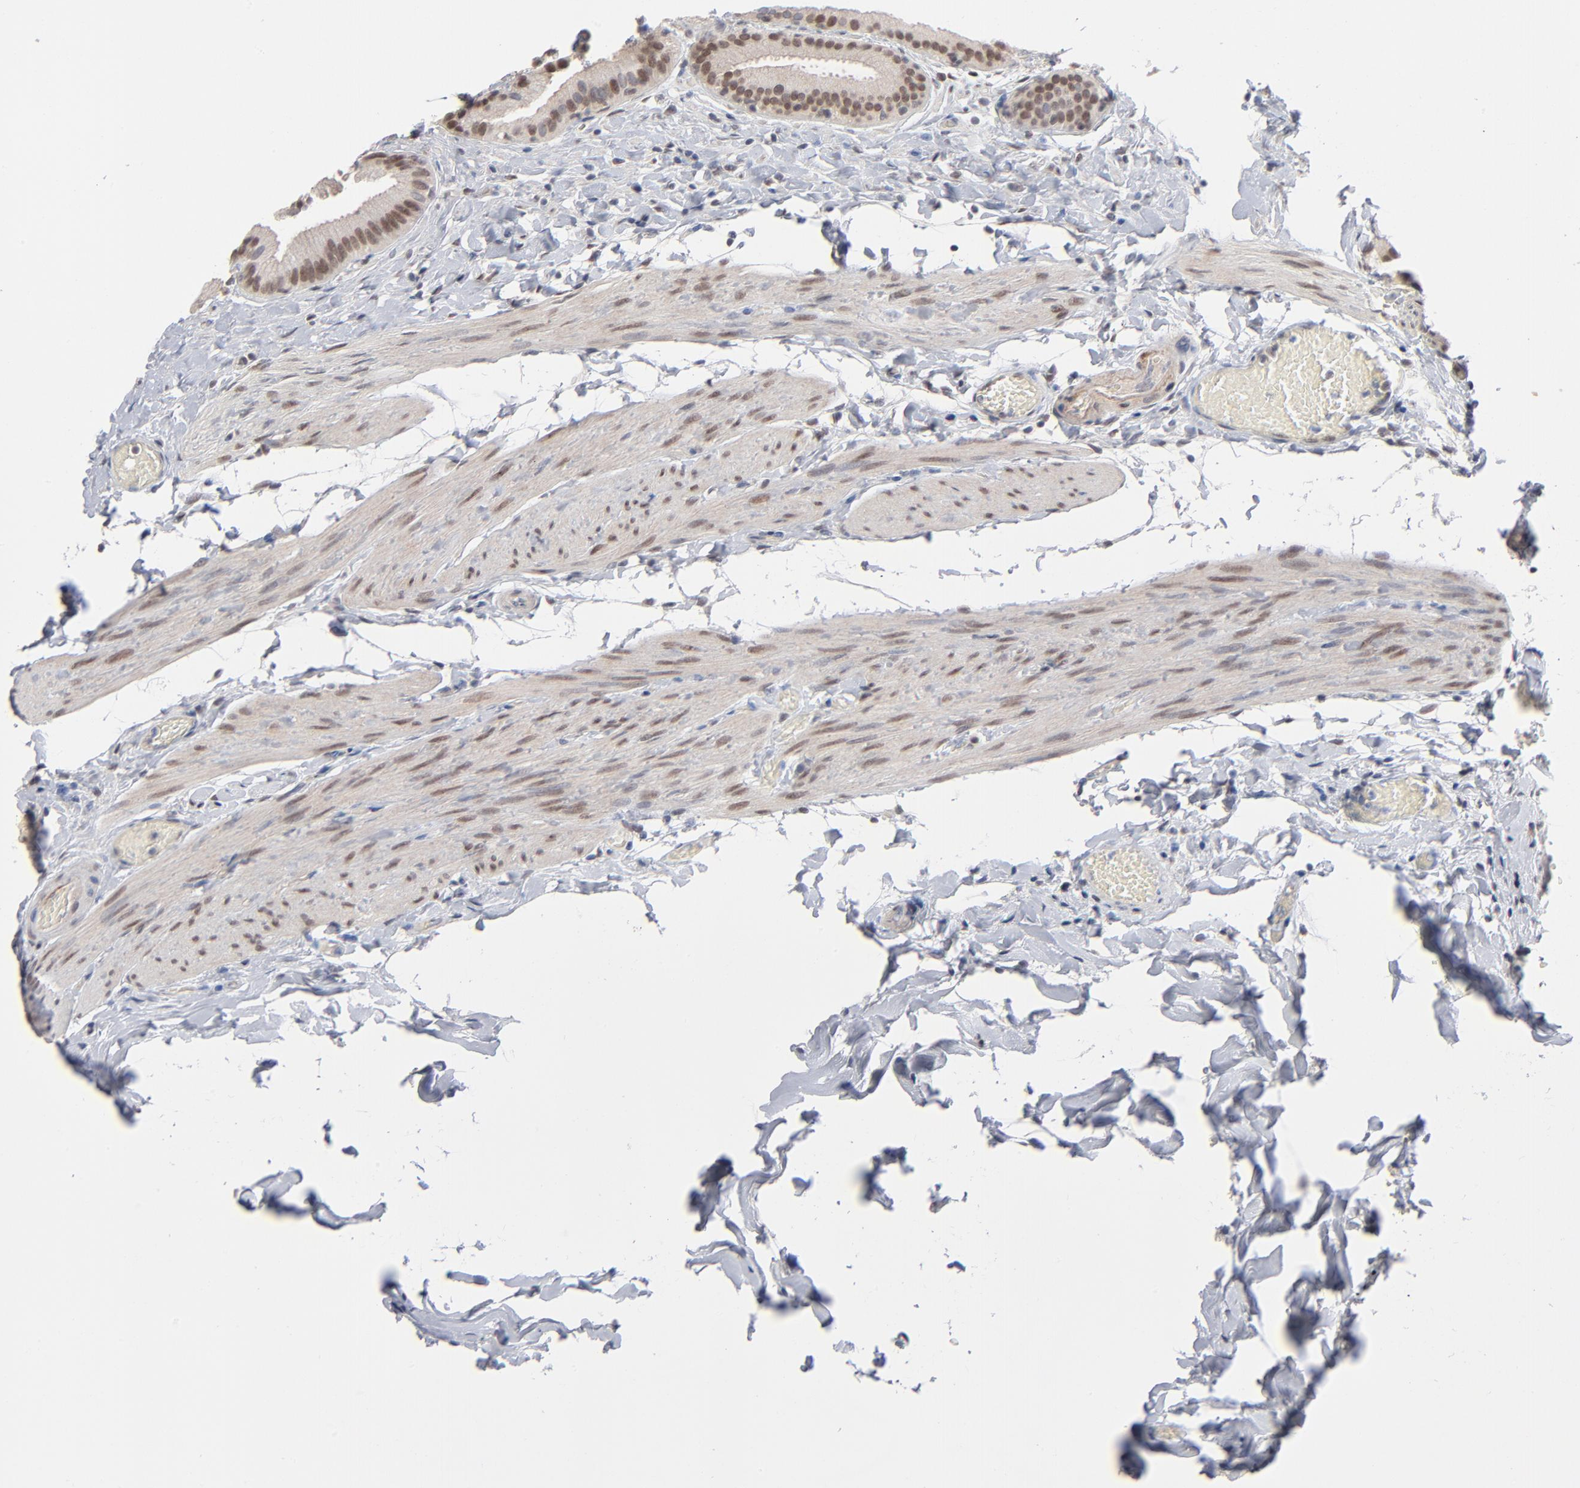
{"staining": {"intensity": "moderate", "quantity": "25%-75%", "location": "nuclear"}, "tissue": "gallbladder", "cell_type": "Glandular cells", "image_type": "normal", "snomed": [{"axis": "morphology", "description": "Normal tissue, NOS"}, {"axis": "topography", "description": "Gallbladder"}], "caption": "Protein staining exhibits moderate nuclear expression in about 25%-75% of glandular cells in benign gallbladder. The staining was performed using DAB (3,3'-diaminobenzidine) to visualize the protein expression in brown, while the nuclei were stained in blue with hematoxylin (Magnification: 20x).", "gene": "MBIP", "patient": {"sex": "female", "age": 63}}